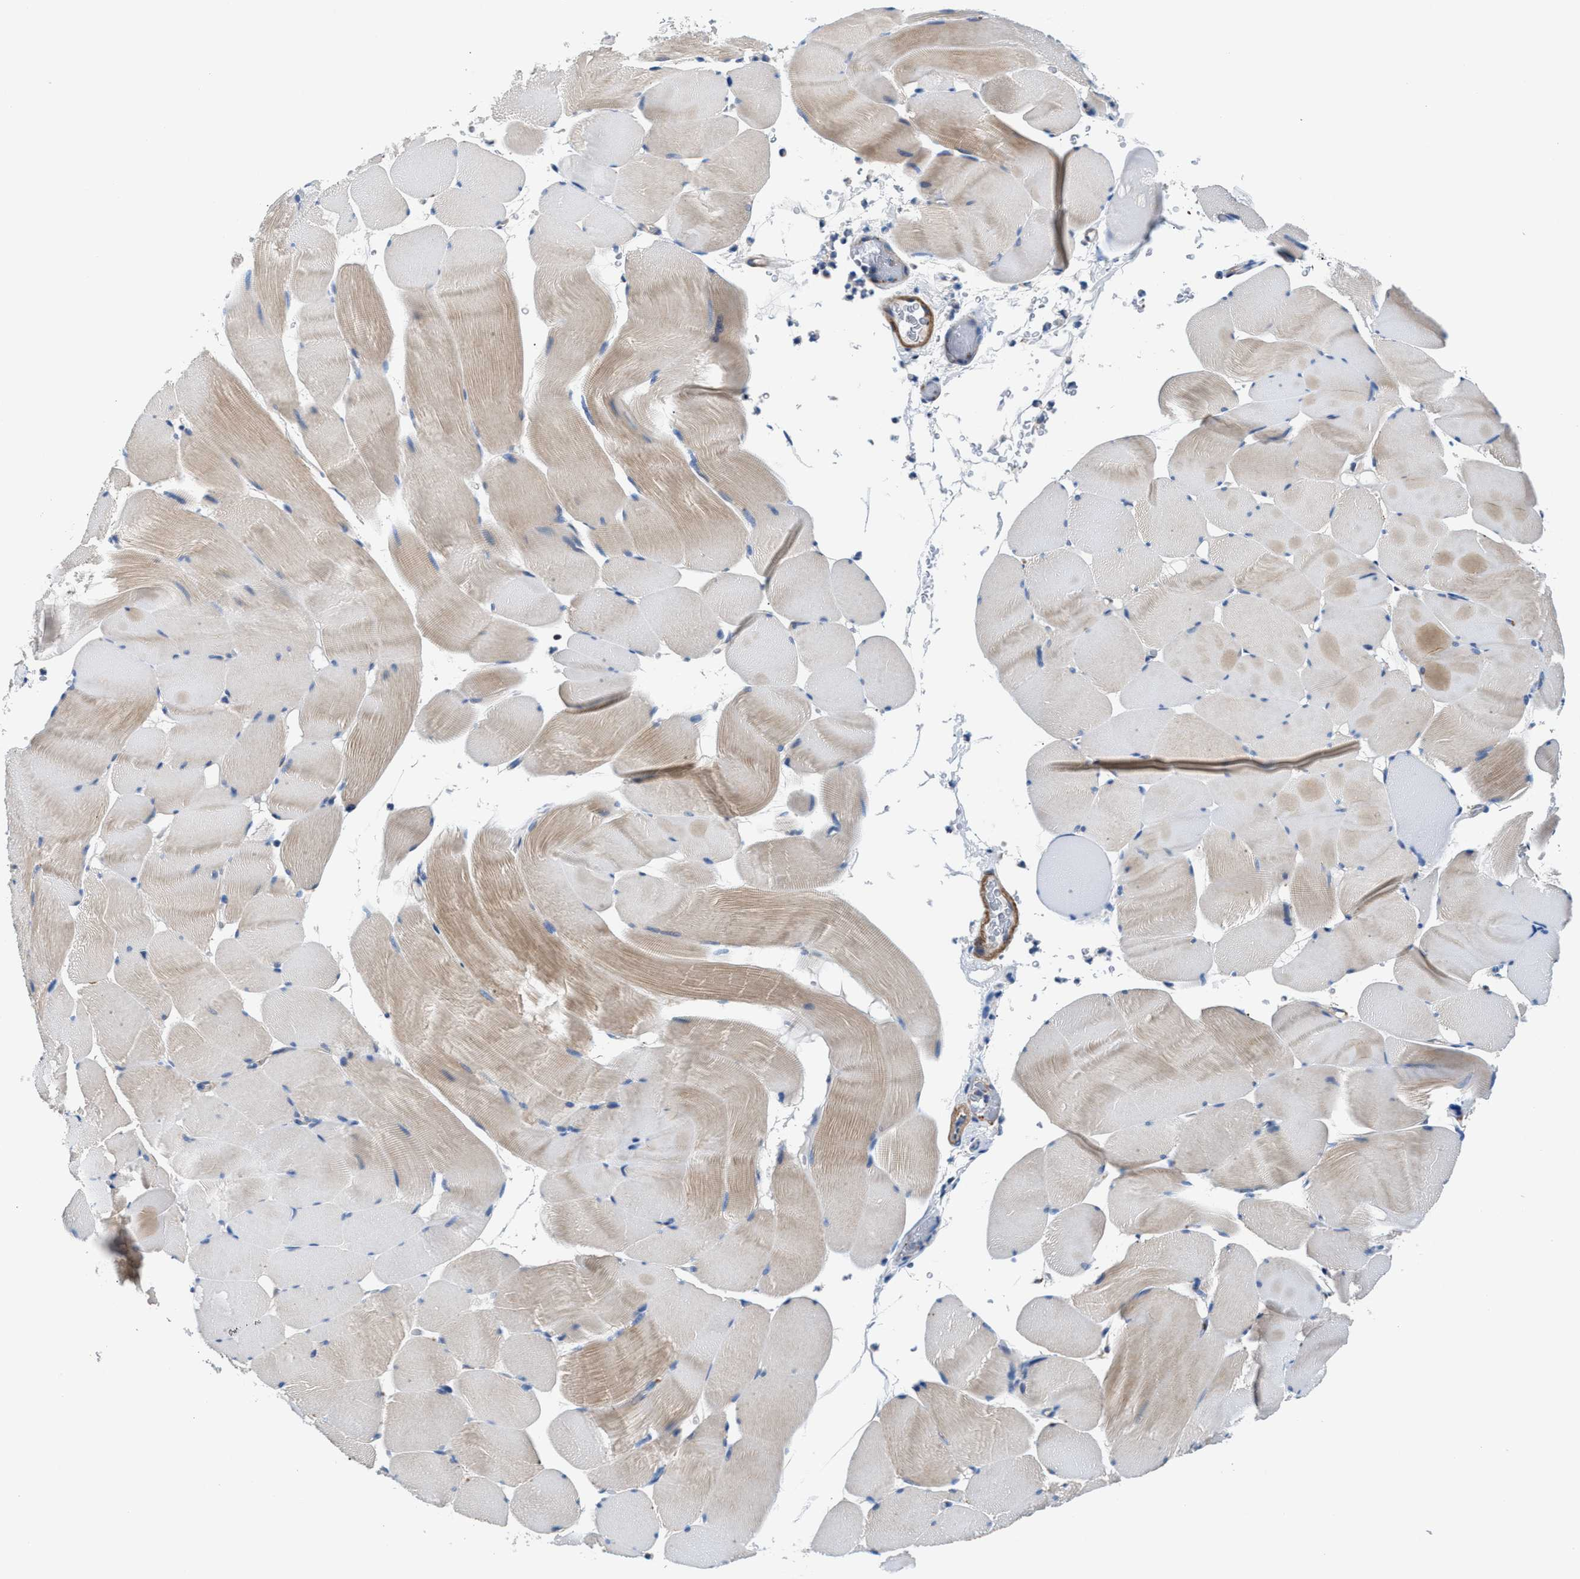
{"staining": {"intensity": "moderate", "quantity": "25%-75%", "location": "cytoplasmic/membranous"}, "tissue": "skeletal muscle", "cell_type": "Myocytes", "image_type": "normal", "snomed": [{"axis": "morphology", "description": "Normal tissue, NOS"}, {"axis": "topography", "description": "Skeletal muscle"}], "caption": "Immunohistochemical staining of unremarkable human skeletal muscle demonstrates moderate cytoplasmic/membranous protein expression in about 25%-75% of myocytes. The protein of interest is shown in brown color, while the nuclei are stained blue.", "gene": "PARG", "patient": {"sex": "male", "age": 62}}